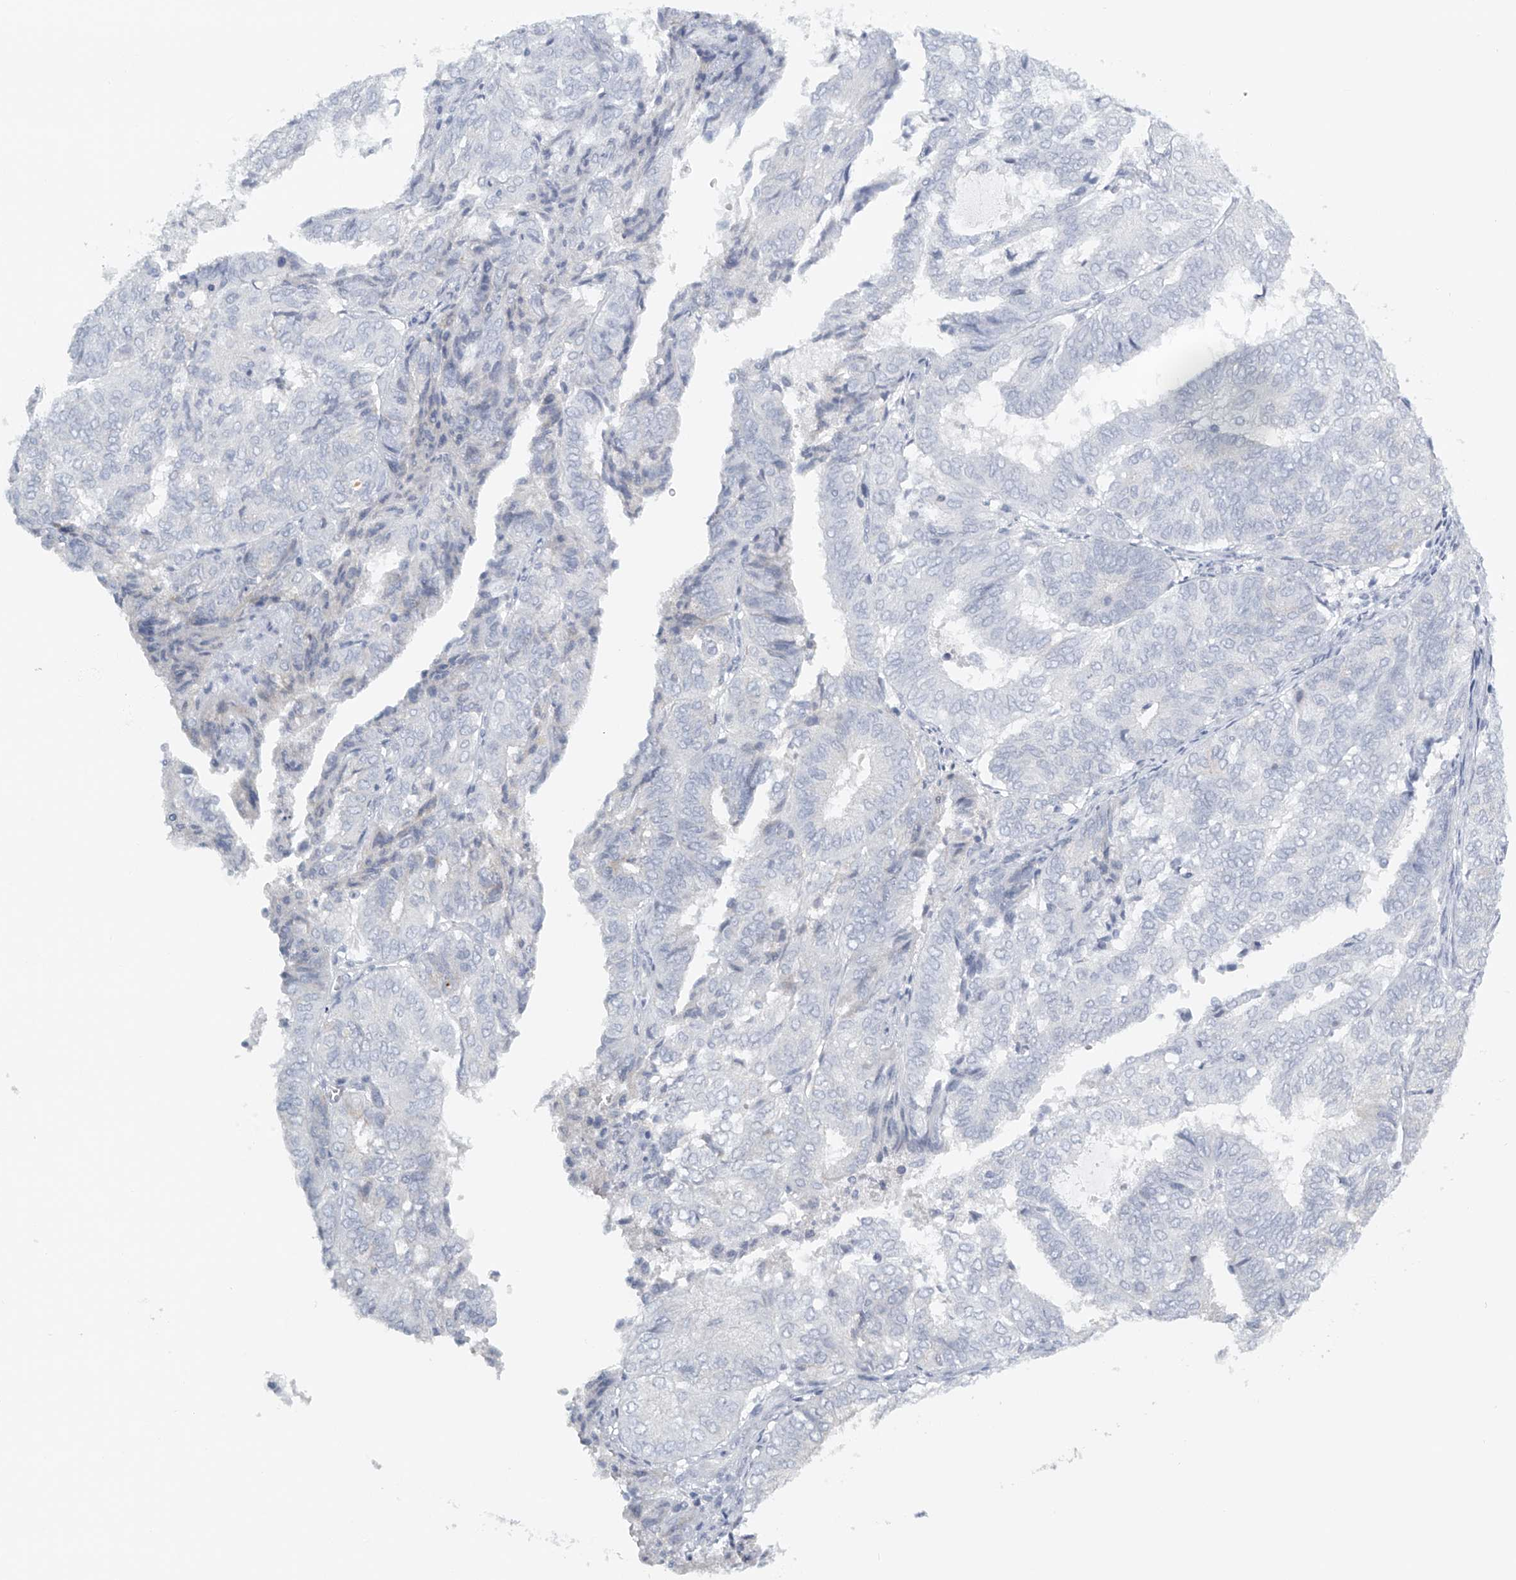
{"staining": {"intensity": "negative", "quantity": "none", "location": "none"}, "tissue": "endometrial cancer", "cell_type": "Tumor cells", "image_type": "cancer", "snomed": [{"axis": "morphology", "description": "Adenocarcinoma, NOS"}, {"axis": "topography", "description": "Uterus"}], "caption": "Human adenocarcinoma (endometrial) stained for a protein using immunohistochemistry reveals no expression in tumor cells.", "gene": "FAT2", "patient": {"sex": "female", "age": 60}}